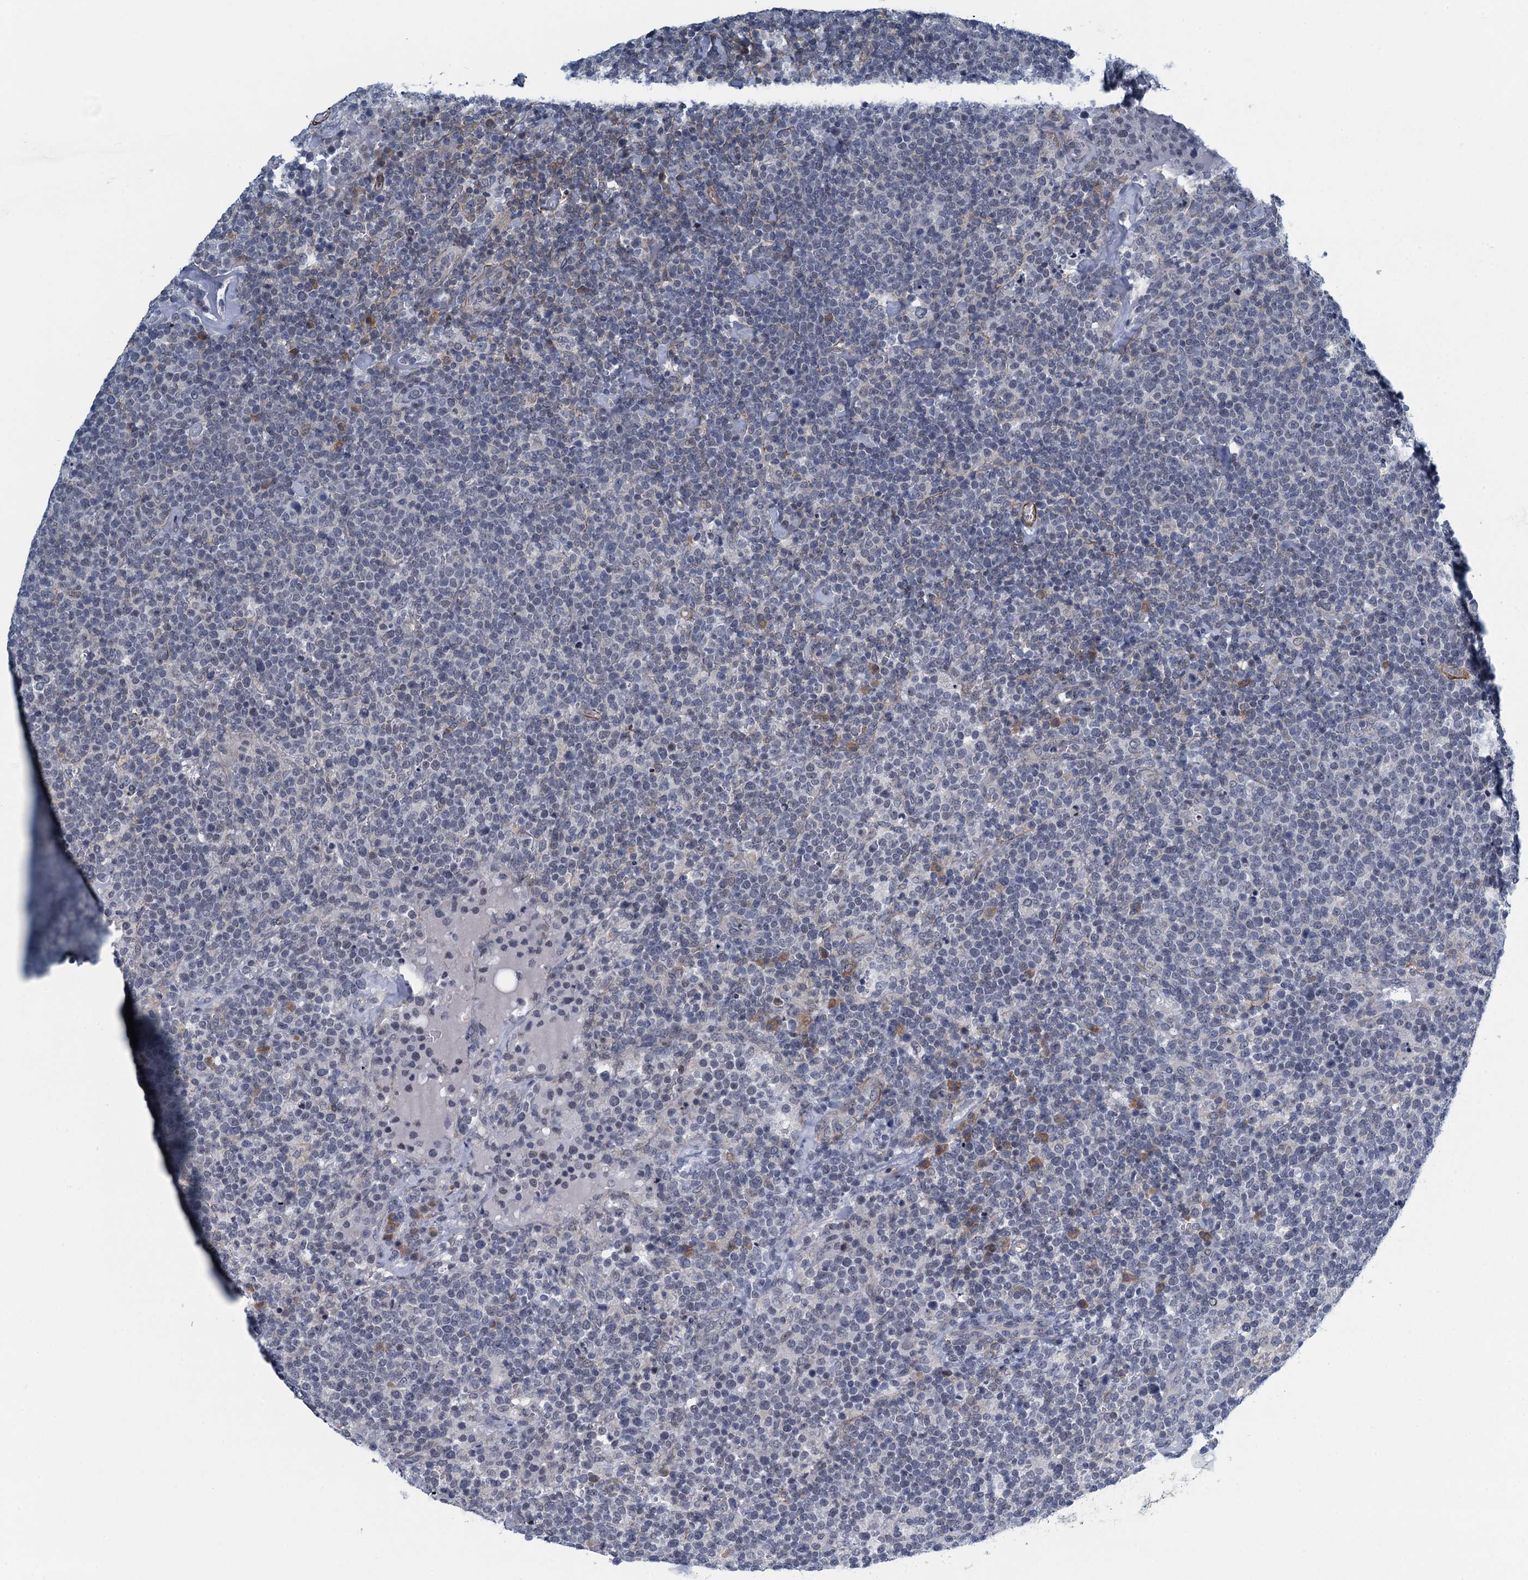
{"staining": {"intensity": "negative", "quantity": "none", "location": "none"}, "tissue": "lymphoma", "cell_type": "Tumor cells", "image_type": "cancer", "snomed": [{"axis": "morphology", "description": "Malignant lymphoma, non-Hodgkin's type, High grade"}, {"axis": "topography", "description": "Lymph node"}], "caption": "Lymphoma stained for a protein using immunohistochemistry (IHC) reveals no positivity tumor cells.", "gene": "ALG2", "patient": {"sex": "male", "age": 61}}